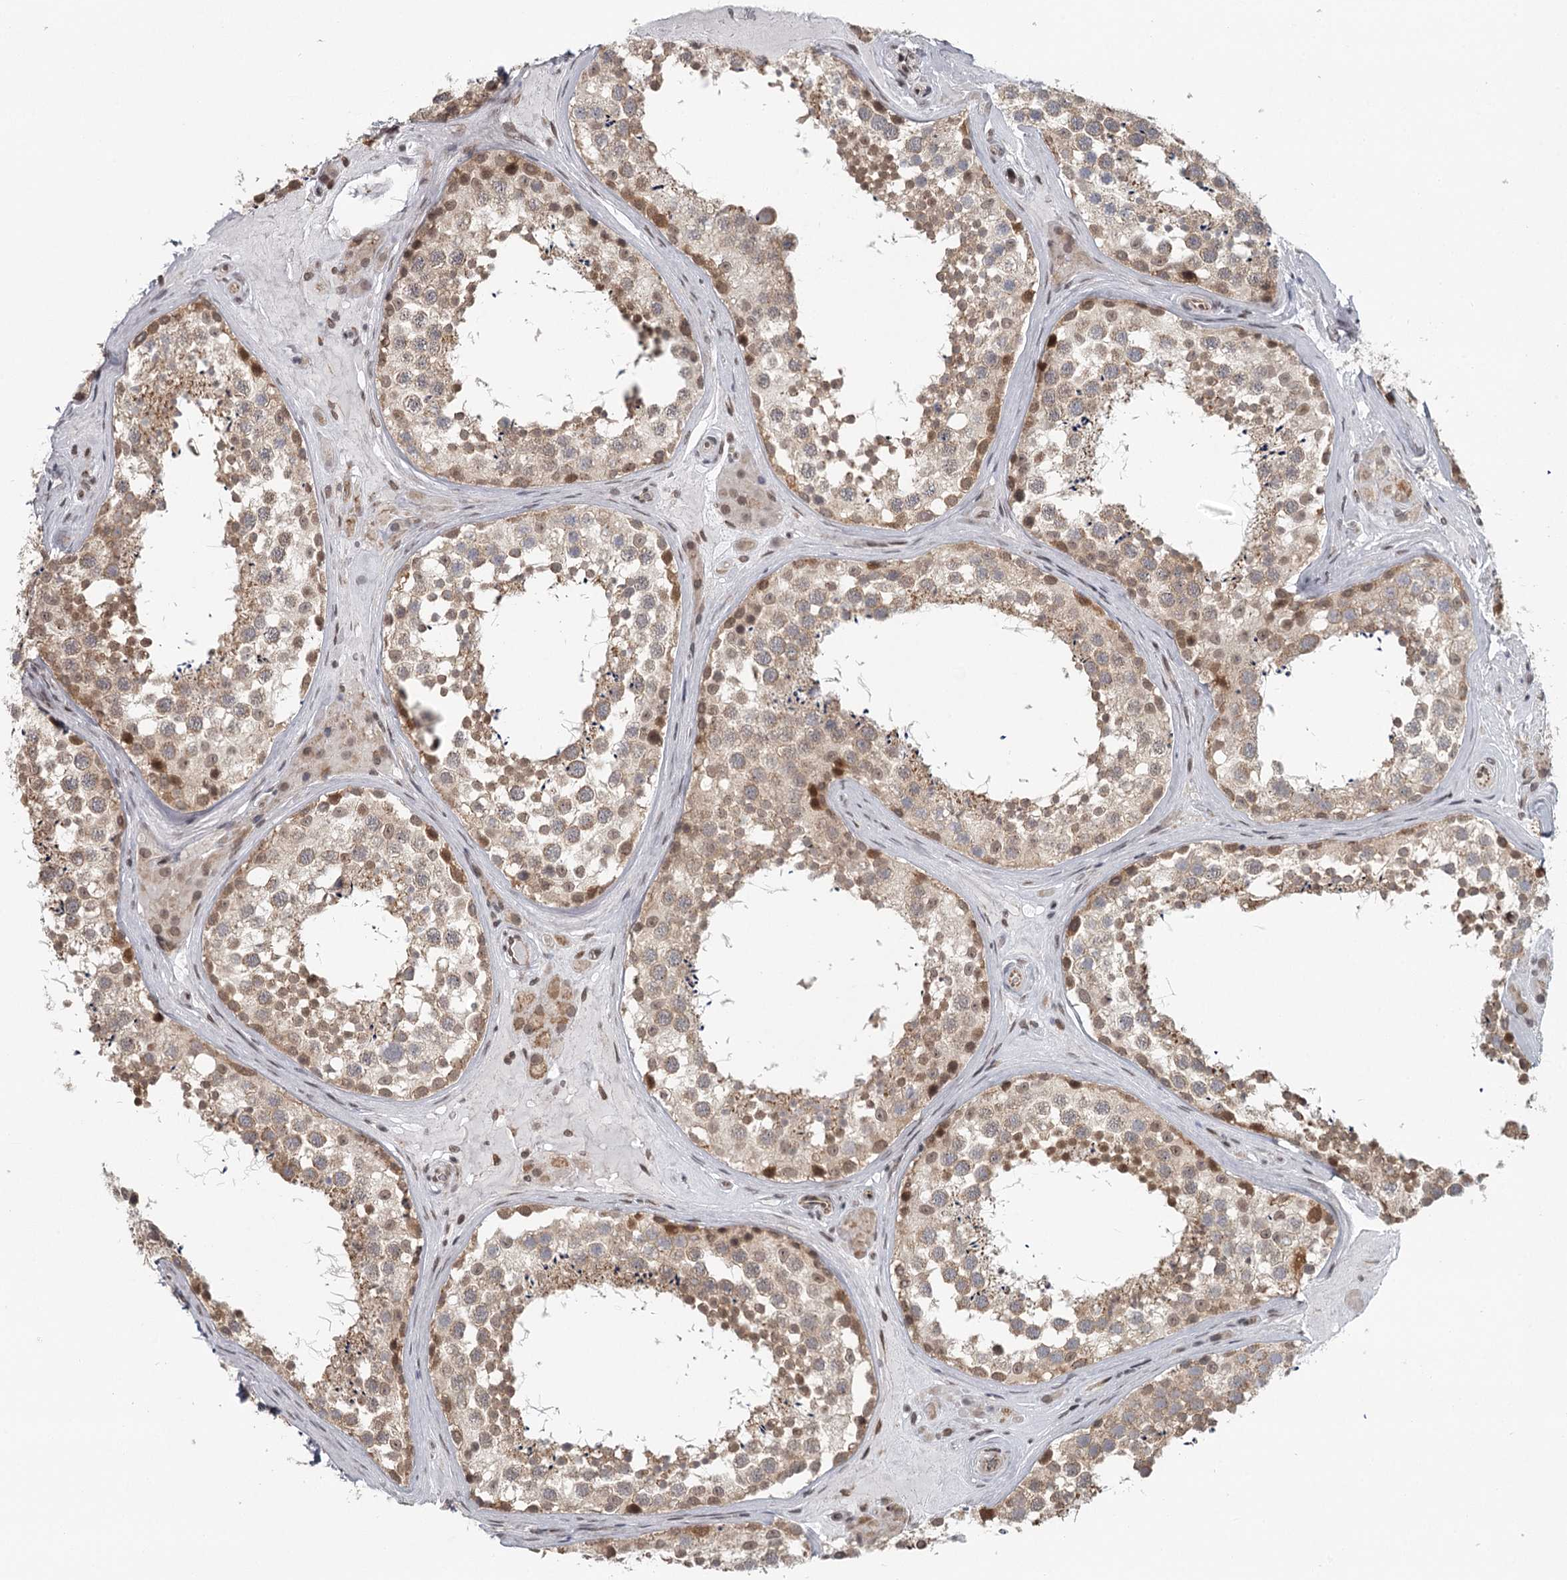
{"staining": {"intensity": "moderate", "quantity": ">75%", "location": "cytoplasmic/membranous,nuclear"}, "tissue": "testis", "cell_type": "Cells in seminiferous ducts", "image_type": "normal", "snomed": [{"axis": "morphology", "description": "Normal tissue, NOS"}, {"axis": "topography", "description": "Testis"}], "caption": "Protein staining by immunohistochemistry (IHC) demonstrates moderate cytoplasmic/membranous,nuclear staining in about >75% of cells in seminiferous ducts in unremarkable testis.", "gene": "FAM13C", "patient": {"sex": "male", "age": 46}}